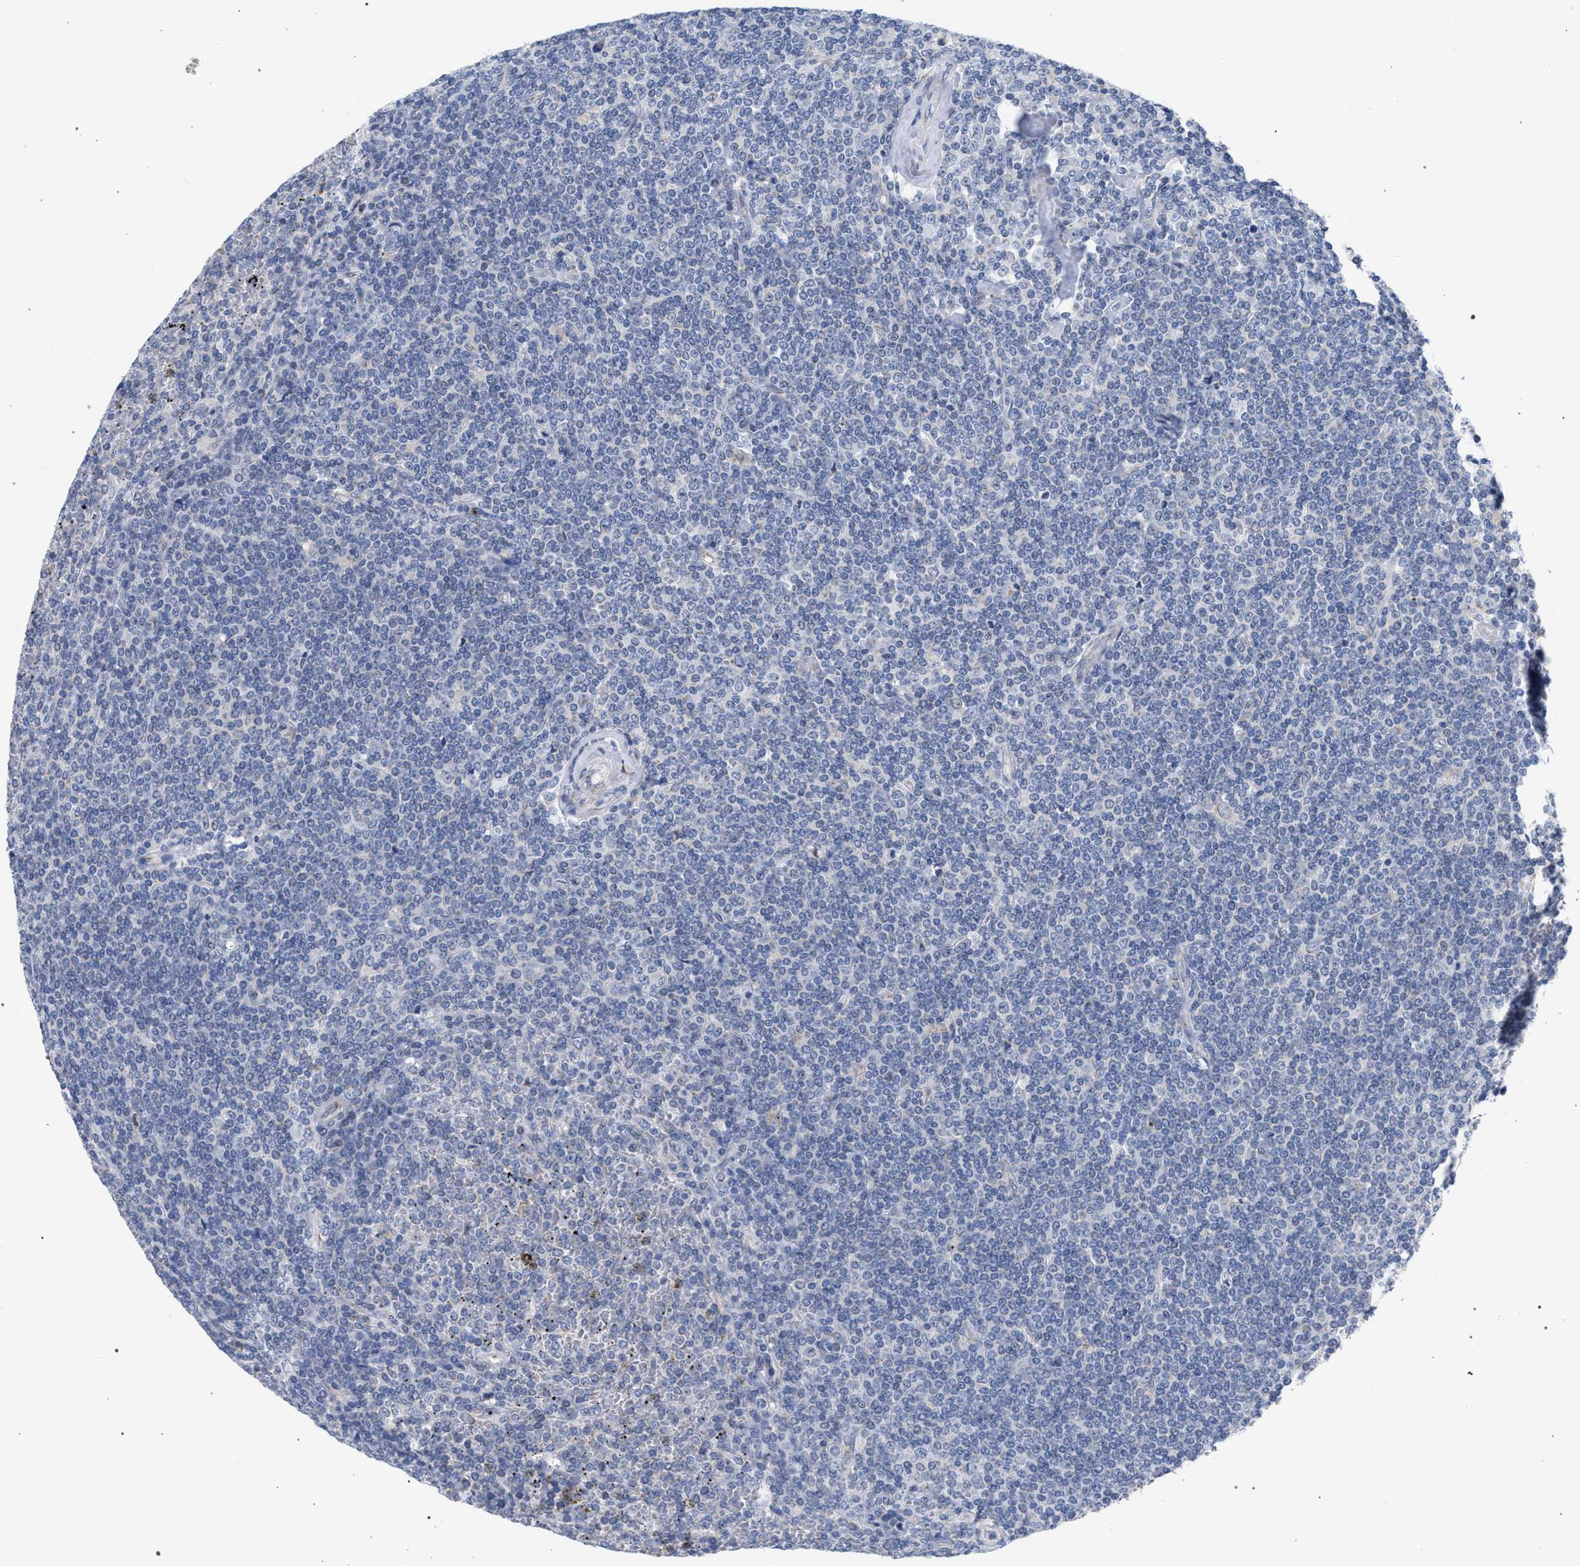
{"staining": {"intensity": "negative", "quantity": "none", "location": "none"}, "tissue": "lymphoma", "cell_type": "Tumor cells", "image_type": "cancer", "snomed": [{"axis": "morphology", "description": "Malignant lymphoma, non-Hodgkin's type, Low grade"}, {"axis": "topography", "description": "Spleen"}], "caption": "IHC of human lymphoma reveals no positivity in tumor cells. (DAB (3,3'-diaminobenzidine) immunohistochemistry (IHC), high magnification).", "gene": "GOLGA2", "patient": {"sex": "female", "age": 19}}